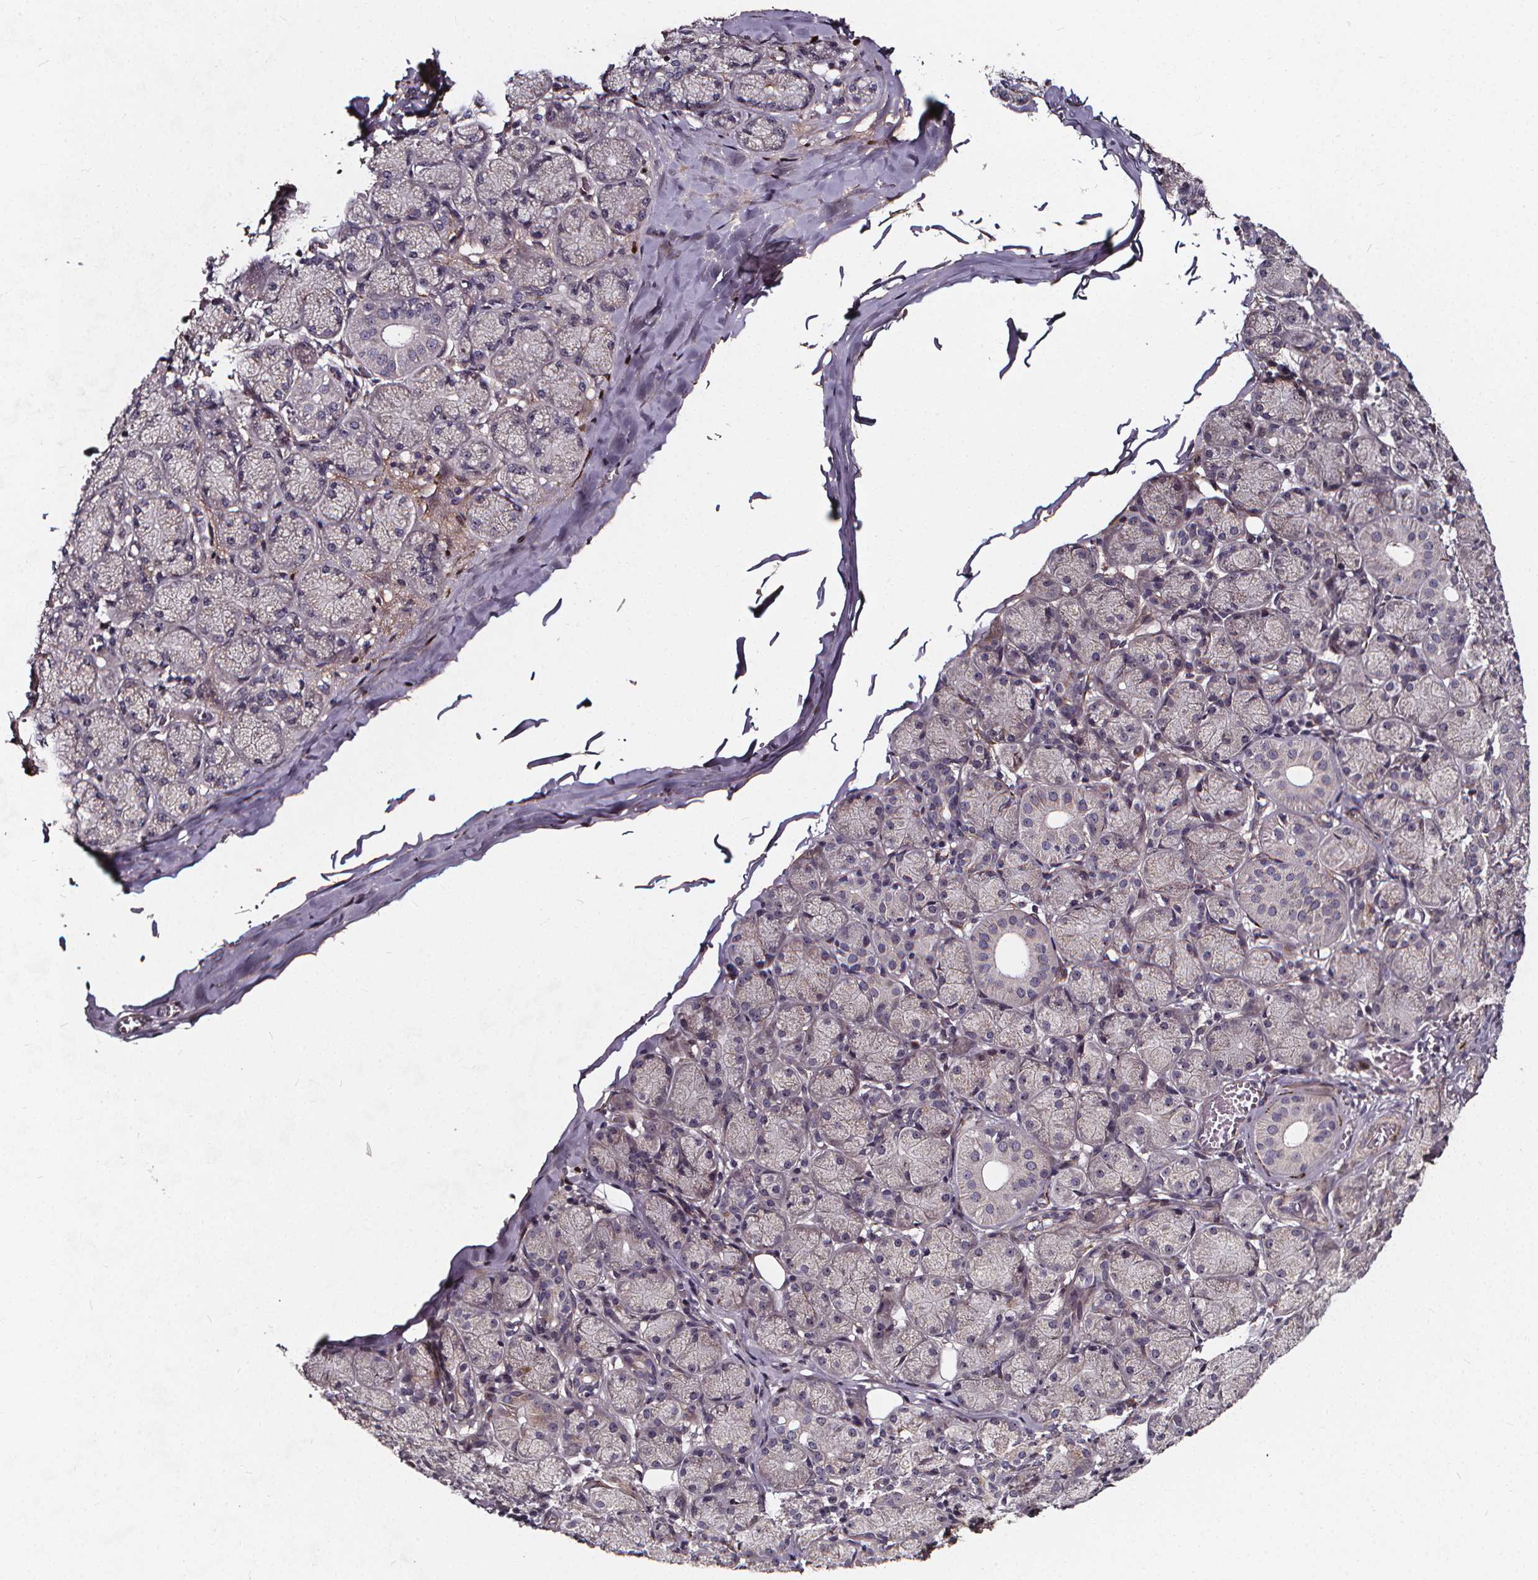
{"staining": {"intensity": "negative", "quantity": "none", "location": "none"}, "tissue": "salivary gland", "cell_type": "Glandular cells", "image_type": "normal", "snomed": [{"axis": "morphology", "description": "Normal tissue, NOS"}, {"axis": "topography", "description": "Salivary gland"}, {"axis": "topography", "description": "Peripheral nerve tissue"}], "caption": "This is a photomicrograph of immunohistochemistry staining of normal salivary gland, which shows no positivity in glandular cells.", "gene": "AEBP1", "patient": {"sex": "female", "age": 24}}